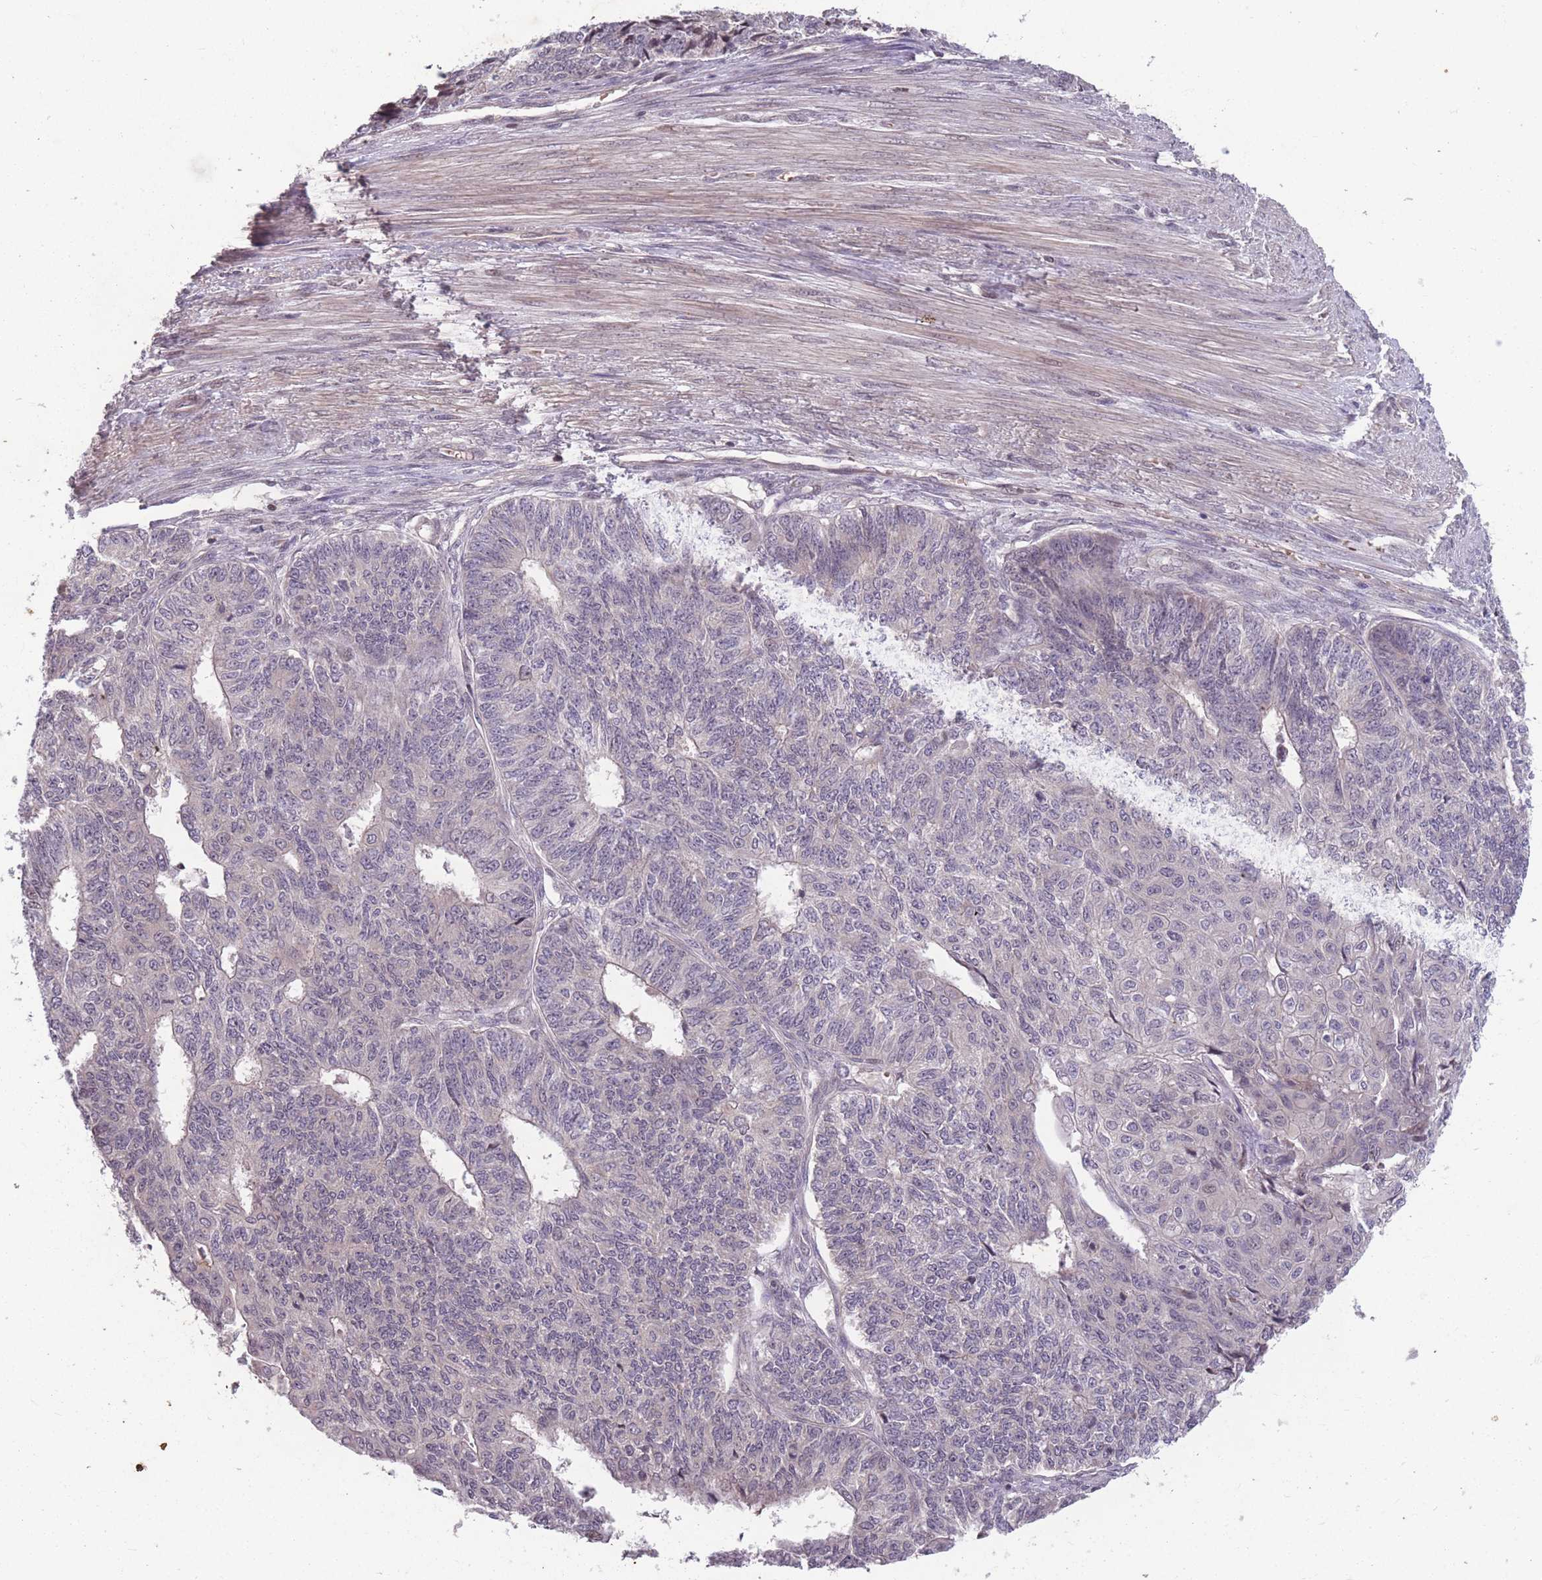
{"staining": {"intensity": "negative", "quantity": "none", "location": "none"}, "tissue": "endometrial cancer", "cell_type": "Tumor cells", "image_type": "cancer", "snomed": [{"axis": "morphology", "description": "Adenocarcinoma, NOS"}, {"axis": "topography", "description": "Endometrium"}], "caption": "The IHC micrograph has no significant expression in tumor cells of endometrial adenocarcinoma tissue.", "gene": "GGT5", "patient": {"sex": "female", "age": 32}}